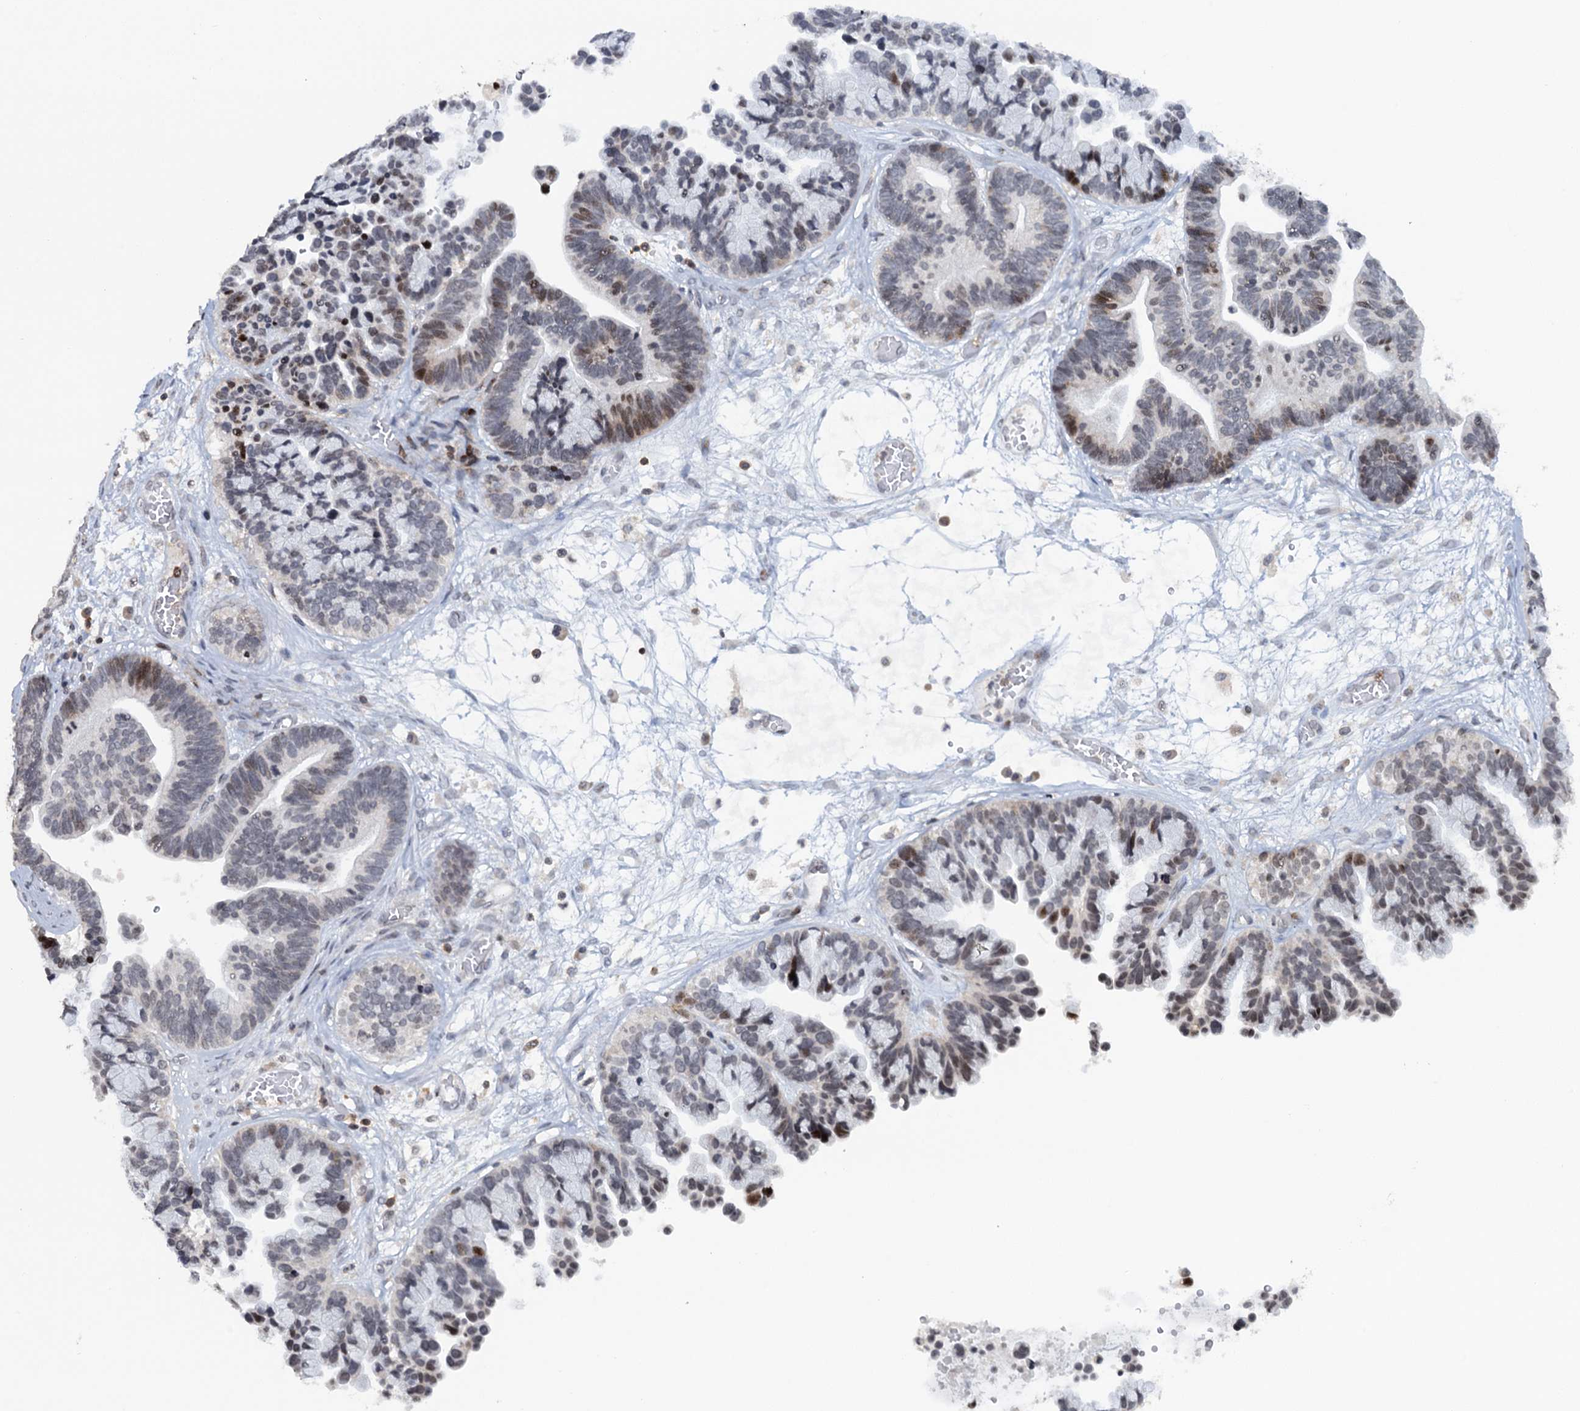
{"staining": {"intensity": "weak", "quantity": "<25%", "location": "nuclear"}, "tissue": "ovarian cancer", "cell_type": "Tumor cells", "image_type": "cancer", "snomed": [{"axis": "morphology", "description": "Cystadenocarcinoma, serous, NOS"}, {"axis": "topography", "description": "Ovary"}], "caption": "Immunohistochemical staining of ovarian cancer demonstrates no significant positivity in tumor cells.", "gene": "FYB1", "patient": {"sex": "female", "age": 56}}